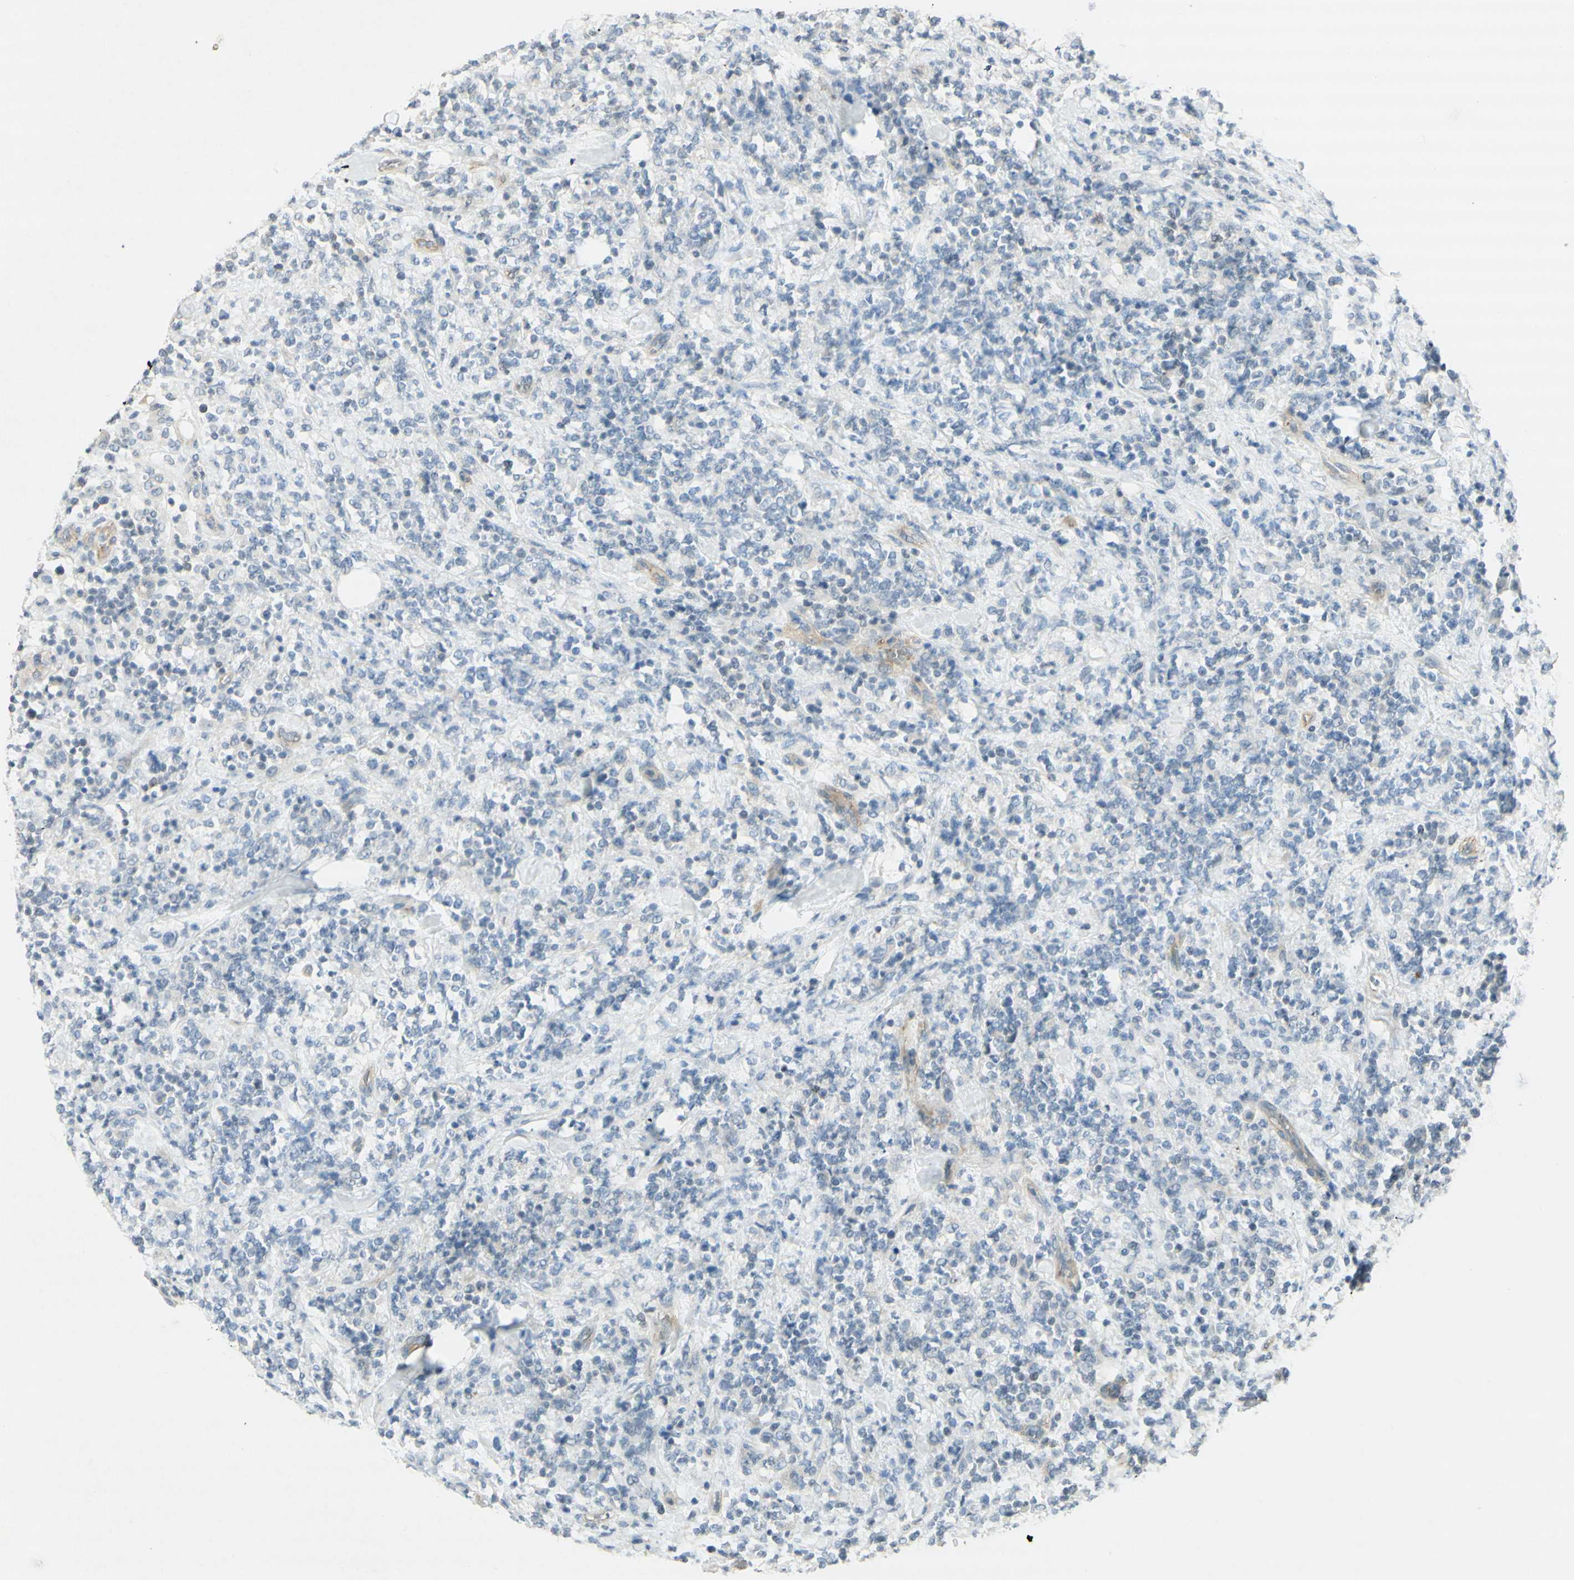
{"staining": {"intensity": "negative", "quantity": "none", "location": "none"}, "tissue": "lymphoma", "cell_type": "Tumor cells", "image_type": "cancer", "snomed": [{"axis": "morphology", "description": "Malignant lymphoma, non-Hodgkin's type, High grade"}, {"axis": "topography", "description": "Soft tissue"}], "caption": "This is an IHC image of human lymphoma. There is no positivity in tumor cells.", "gene": "MAP1B", "patient": {"sex": "male", "age": 18}}